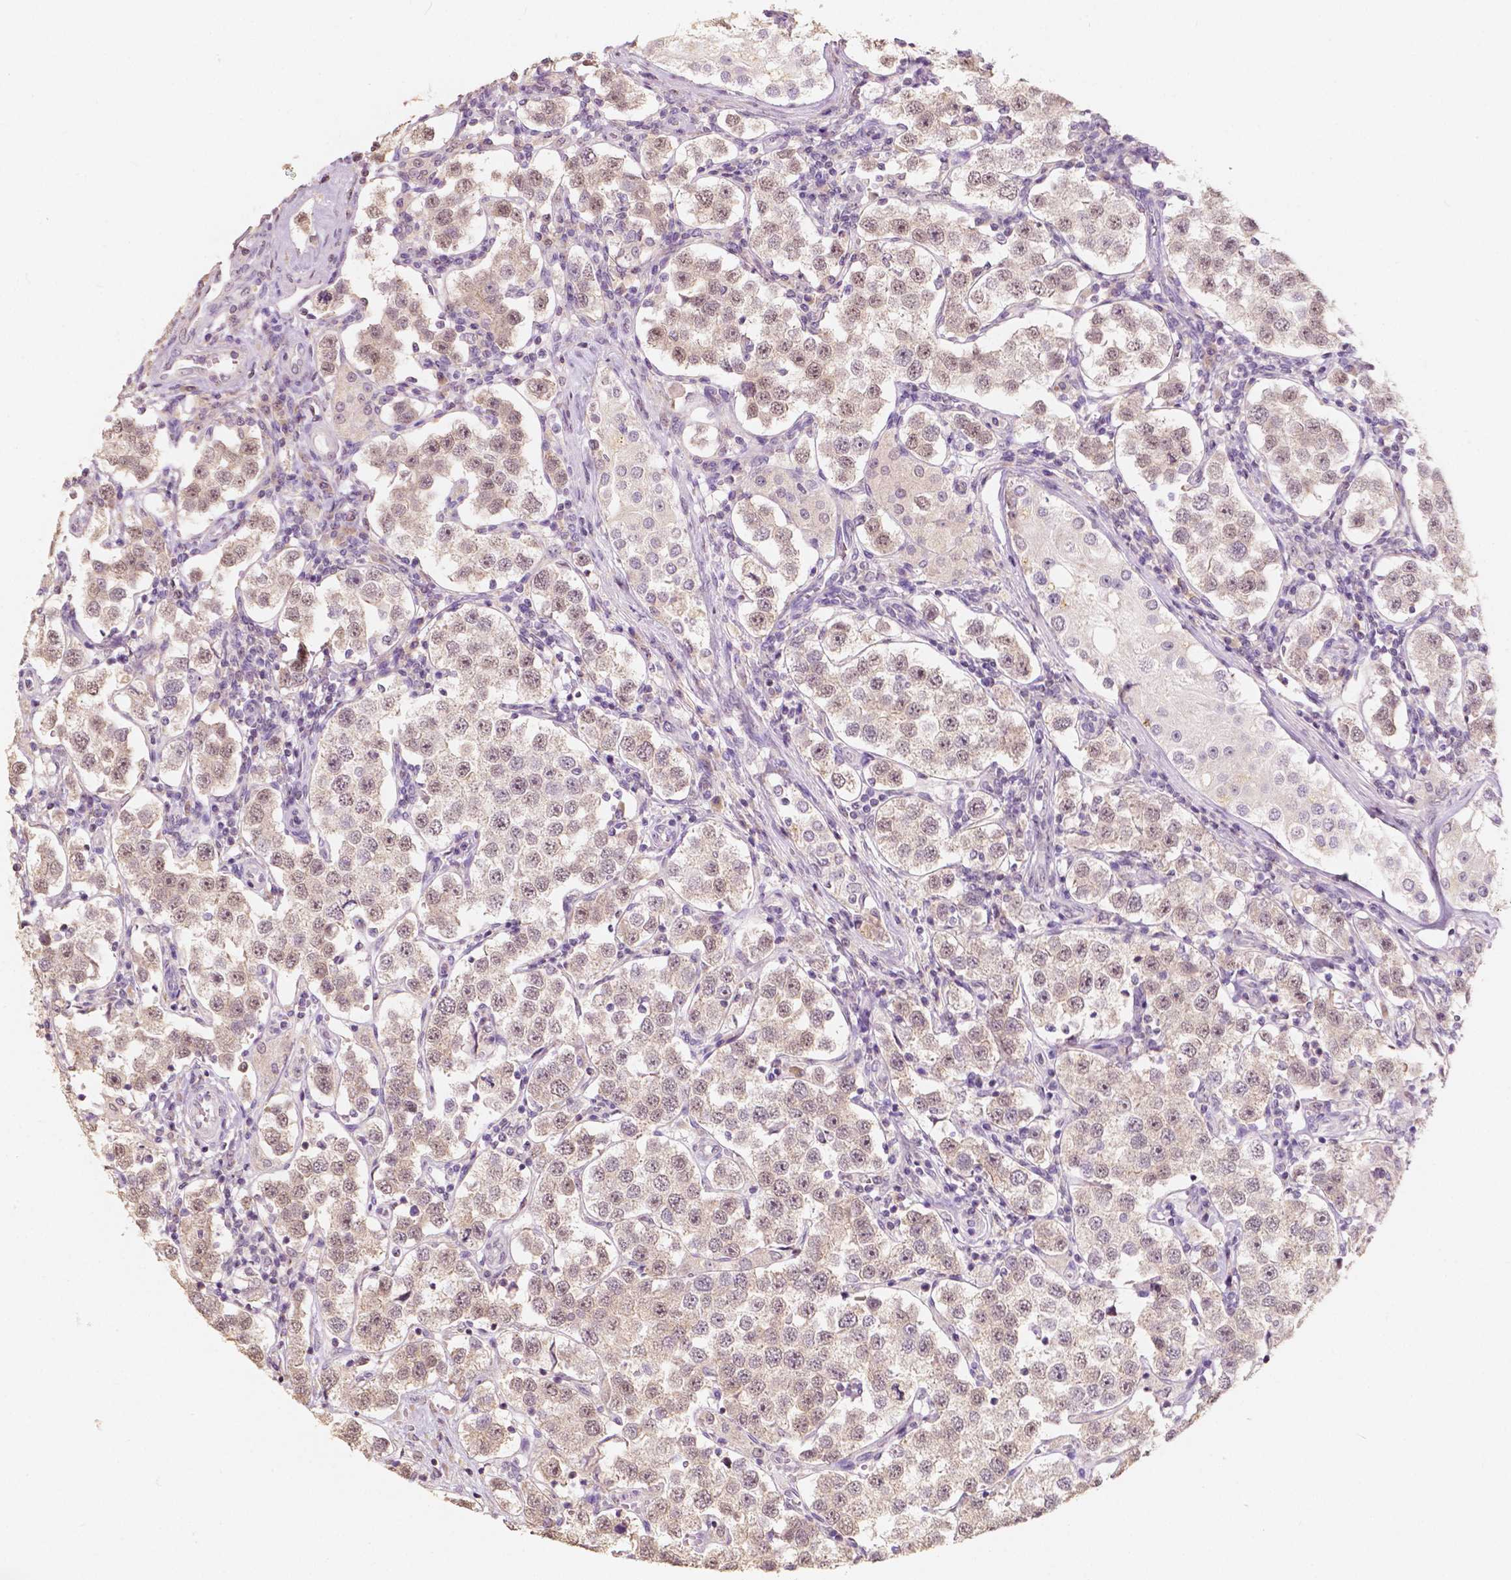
{"staining": {"intensity": "weak", "quantity": ">75%", "location": "cytoplasmic/membranous,nuclear"}, "tissue": "testis cancer", "cell_type": "Tumor cells", "image_type": "cancer", "snomed": [{"axis": "morphology", "description": "Seminoma, NOS"}, {"axis": "topography", "description": "Testis"}], "caption": "Immunohistochemical staining of human testis seminoma shows low levels of weak cytoplasmic/membranous and nuclear protein expression in about >75% of tumor cells.", "gene": "SOX15", "patient": {"sex": "male", "age": 37}}